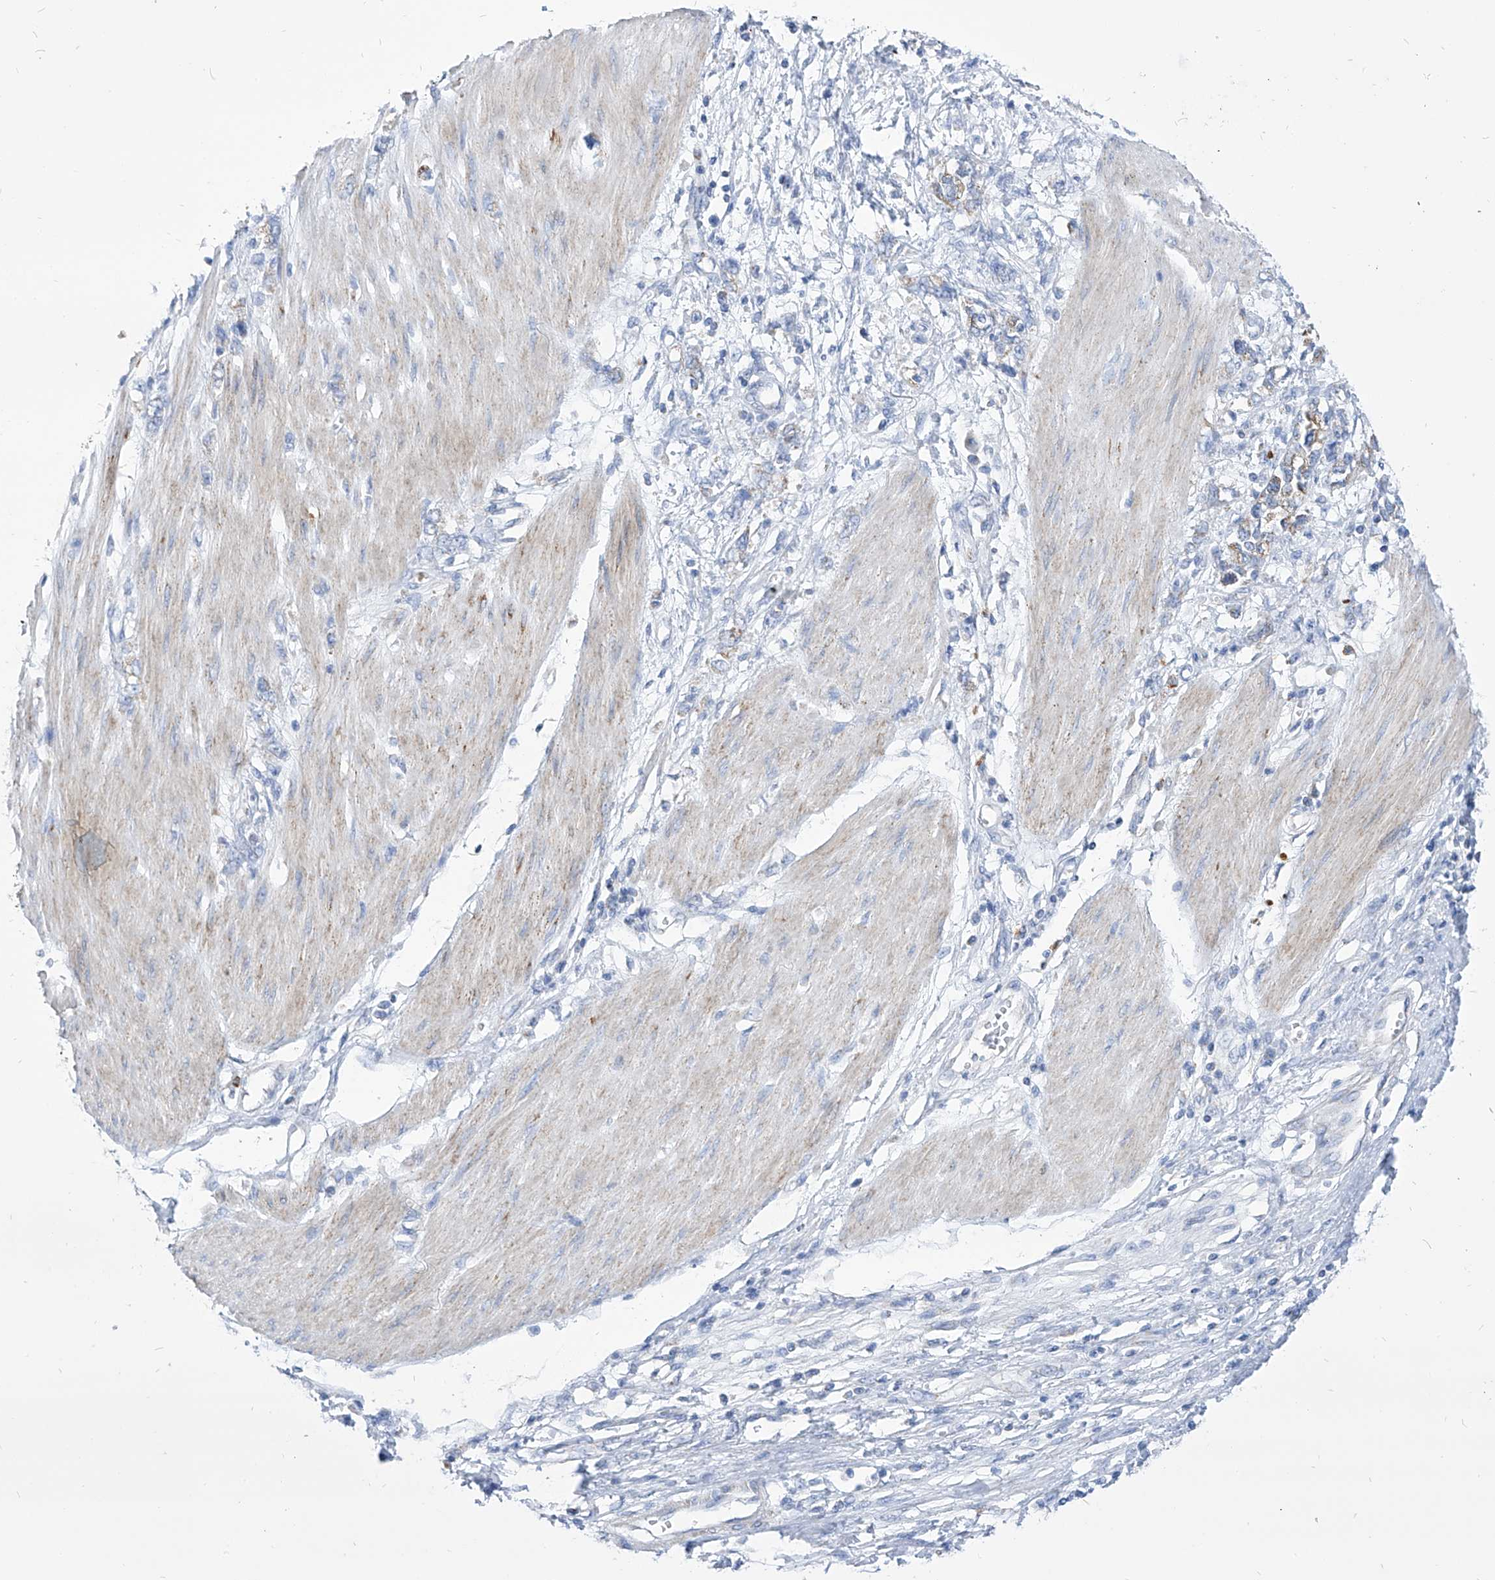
{"staining": {"intensity": "negative", "quantity": "none", "location": "none"}, "tissue": "stomach cancer", "cell_type": "Tumor cells", "image_type": "cancer", "snomed": [{"axis": "morphology", "description": "Adenocarcinoma, NOS"}, {"axis": "topography", "description": "Stomach"}], "caption": "IHC of human adenocarcinoma (stomach) displays no staining in tumor cells. (DAB immunohistochemistry (IHC) with hematoxylin counter stain).", "gene": "COQ3", "patient": {"sex": "female", "age": 76}}